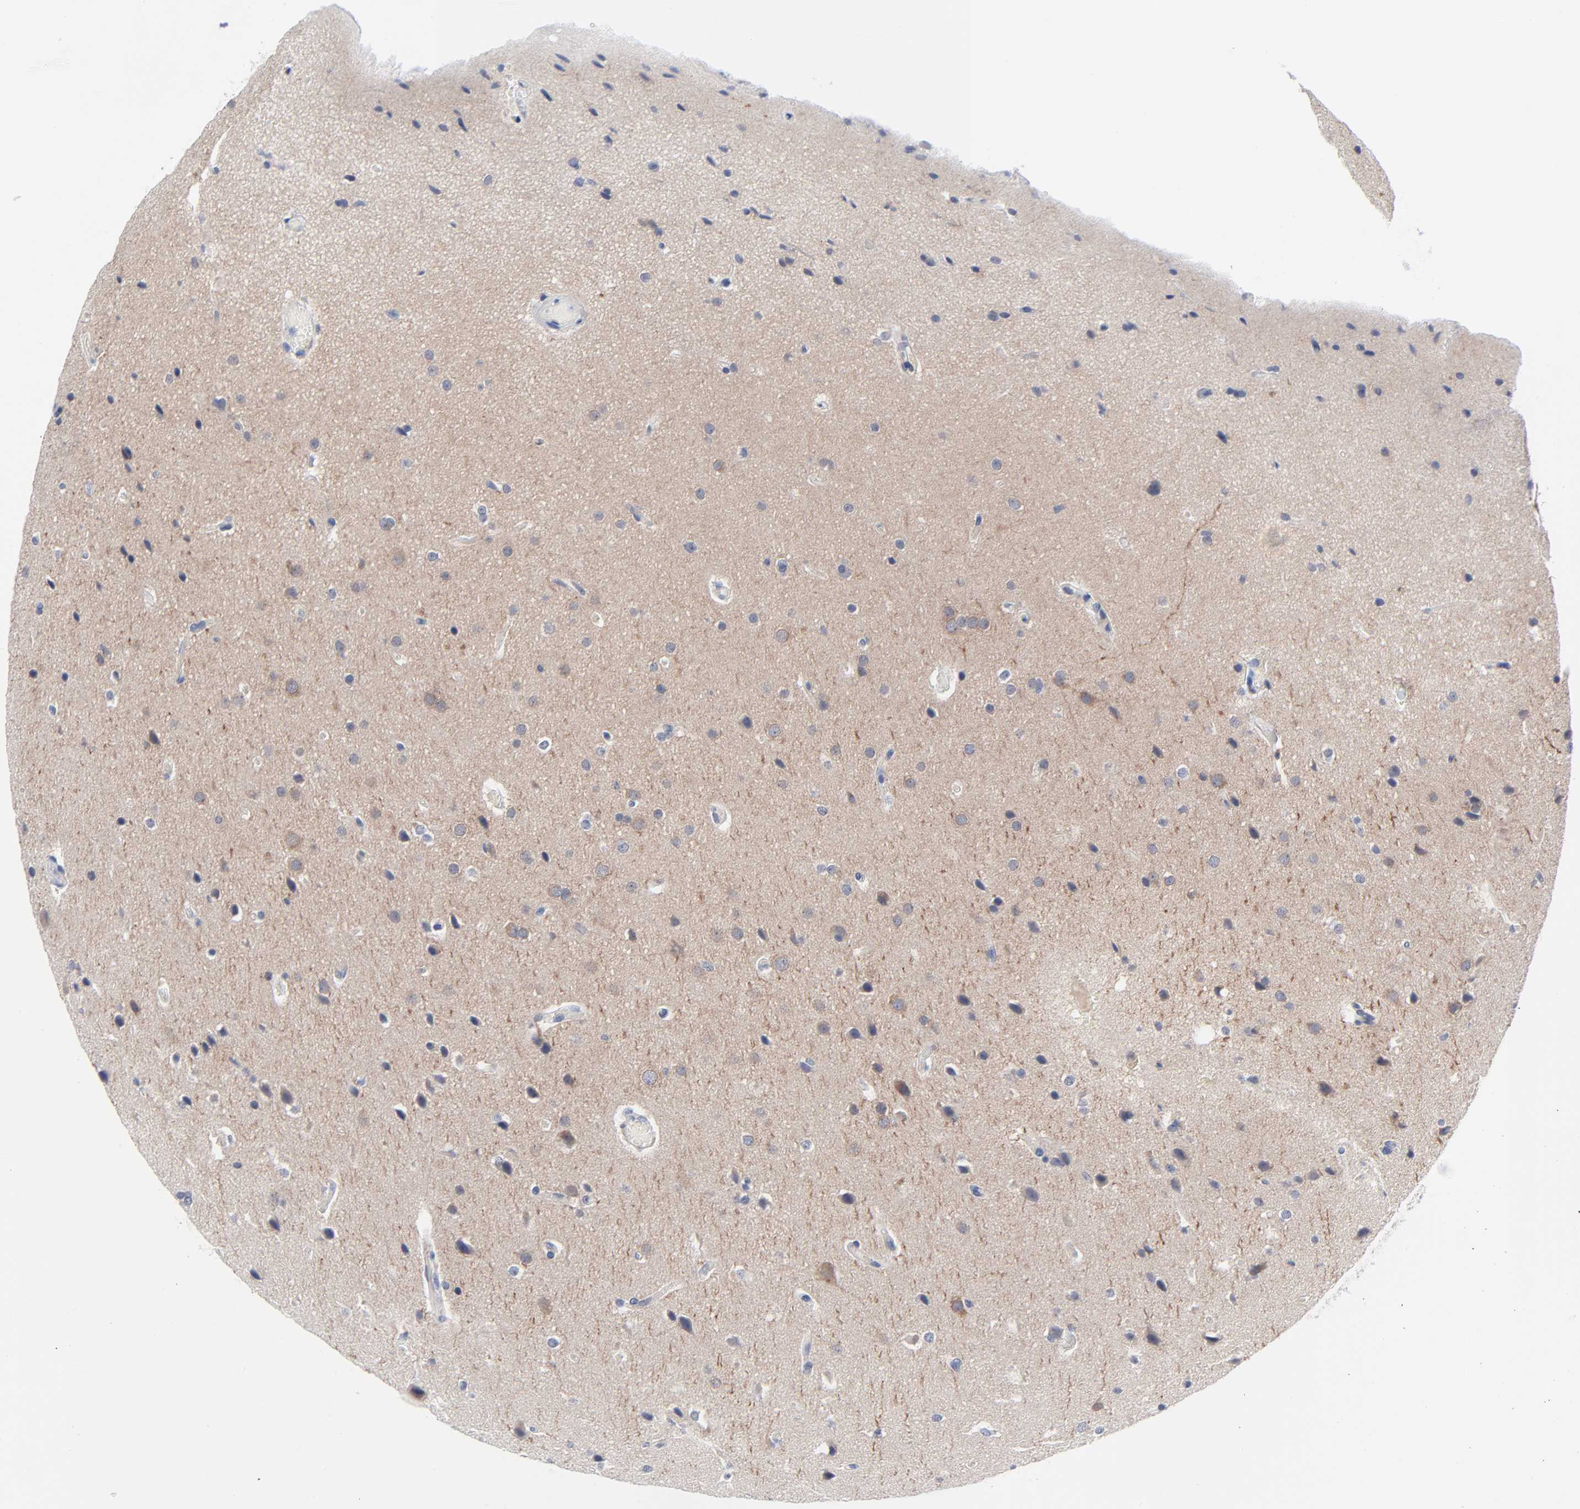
{"staining": {"intensity": "negative", "quantity": "none", "location": "none"}, "tissue": "glioma", "cell_type": "Tumor cells", "image_type": "cancer", "snomed": [{"axis": "morphology", "description": "Glioma, malignant, Low grade"}, {"axis": "topography", "description": "Cerebral cortex"}], "caption": "Protein analysis of glioma exhibits no significant positivity in tumor cells.", "gene": "CLEC4G", "patient": {"sex": "female", "age": 47}}